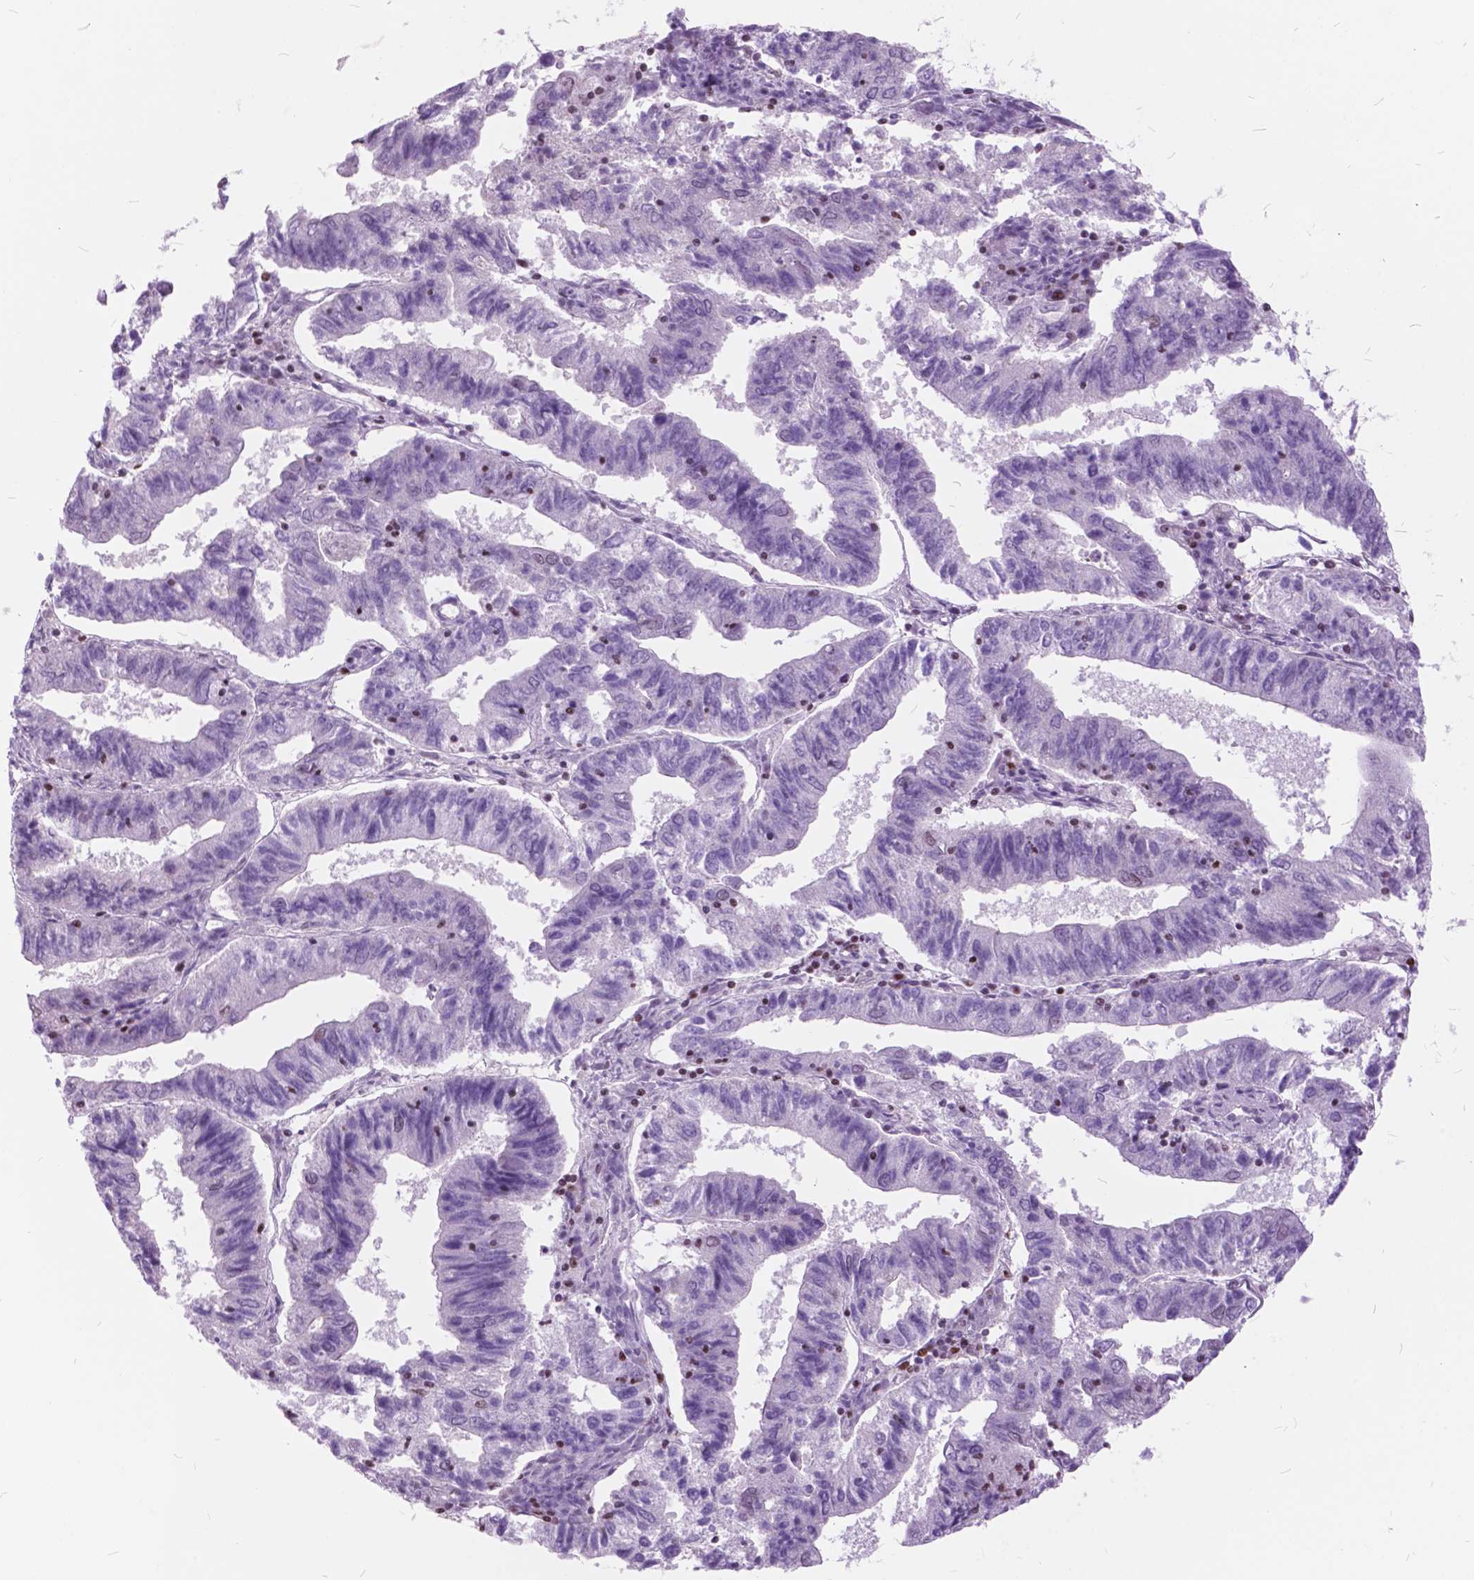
{"staining": {"intensity": "negative", "quantity": "none", "location": "none"}, "tissue": "endometrial cancer", "cell_type": "Tumor cells", "image_type": "cancer", "snomed": [{"axis": "morphology", "description": "Adenocarcinoma, NOS"}, {"axis": "topography", "description": "Endometrium"}], "caption": "An image of endometrial adenocarcinoma stained for a protein displays no brown staining in tumor cells.", "gene": "SP140", "patient": {"sex": "female", "age": 82}}